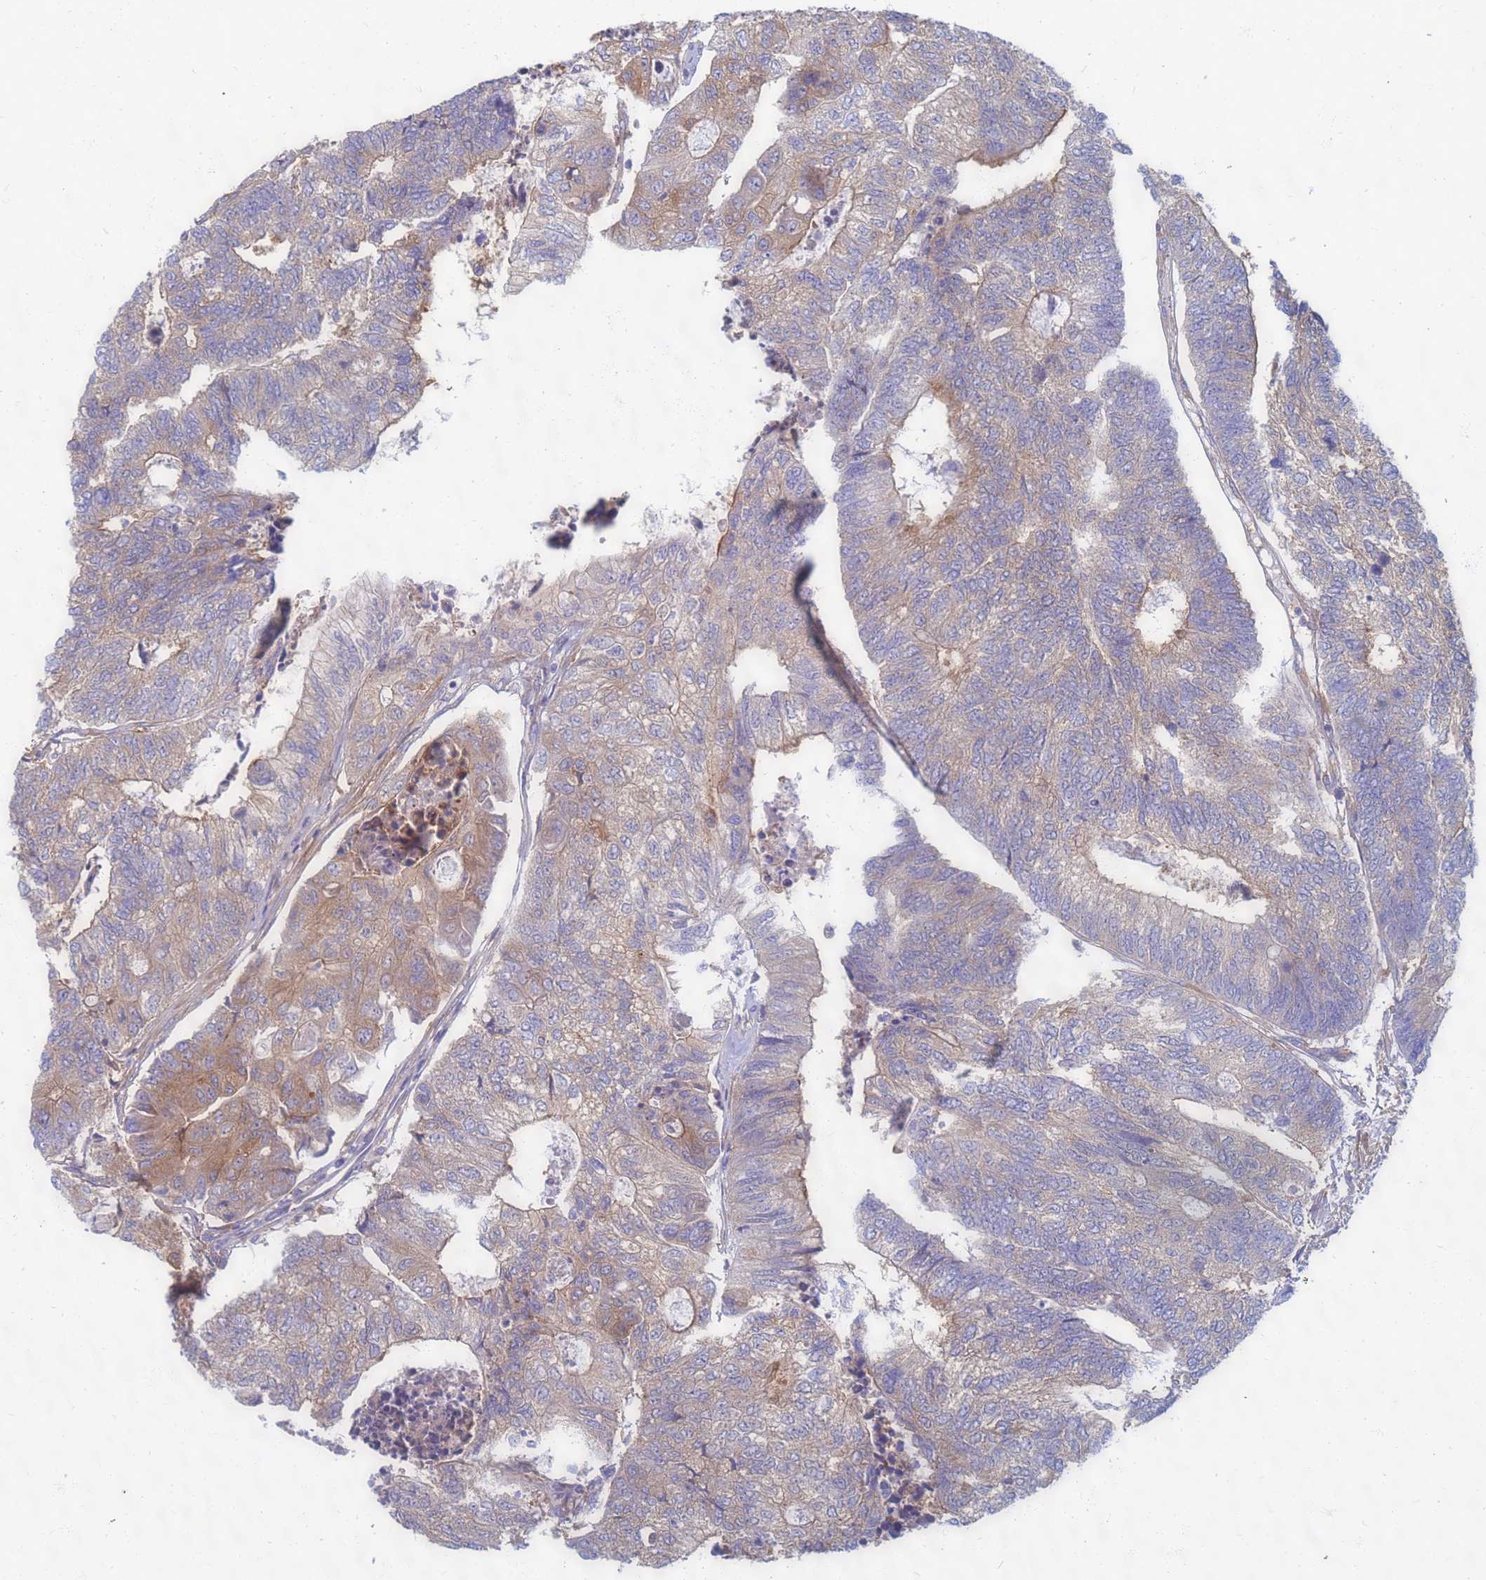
{"staining": {"intensity": "weak", "quantity": ">75%", "location": "cytoplasmic/membranous"}, "tissue": "colorectal cancer", "cell_type": "Tumor cells", "image_type": "cancer", "snomed": [{"axis": "morphology", "description": "Adenocarcinoma, NOS"}, {"axis": "topography", "description": "Colon"}], "caption": "Immunohistochemistry (IHC) staining of colorectal cancer (adenocarcinoma), which shows low levels of weak cytoplasmic/membranous positivity in about >75% of tumor cells indicating weak cytoplasmic/membranous protein positivity. The staining was performed using DAB (brown) for protein detection and nuclei were counterstained in hematoxylin (blue).", "gene": "EEA1", "patient": {"sex": "female", "age": 67}}